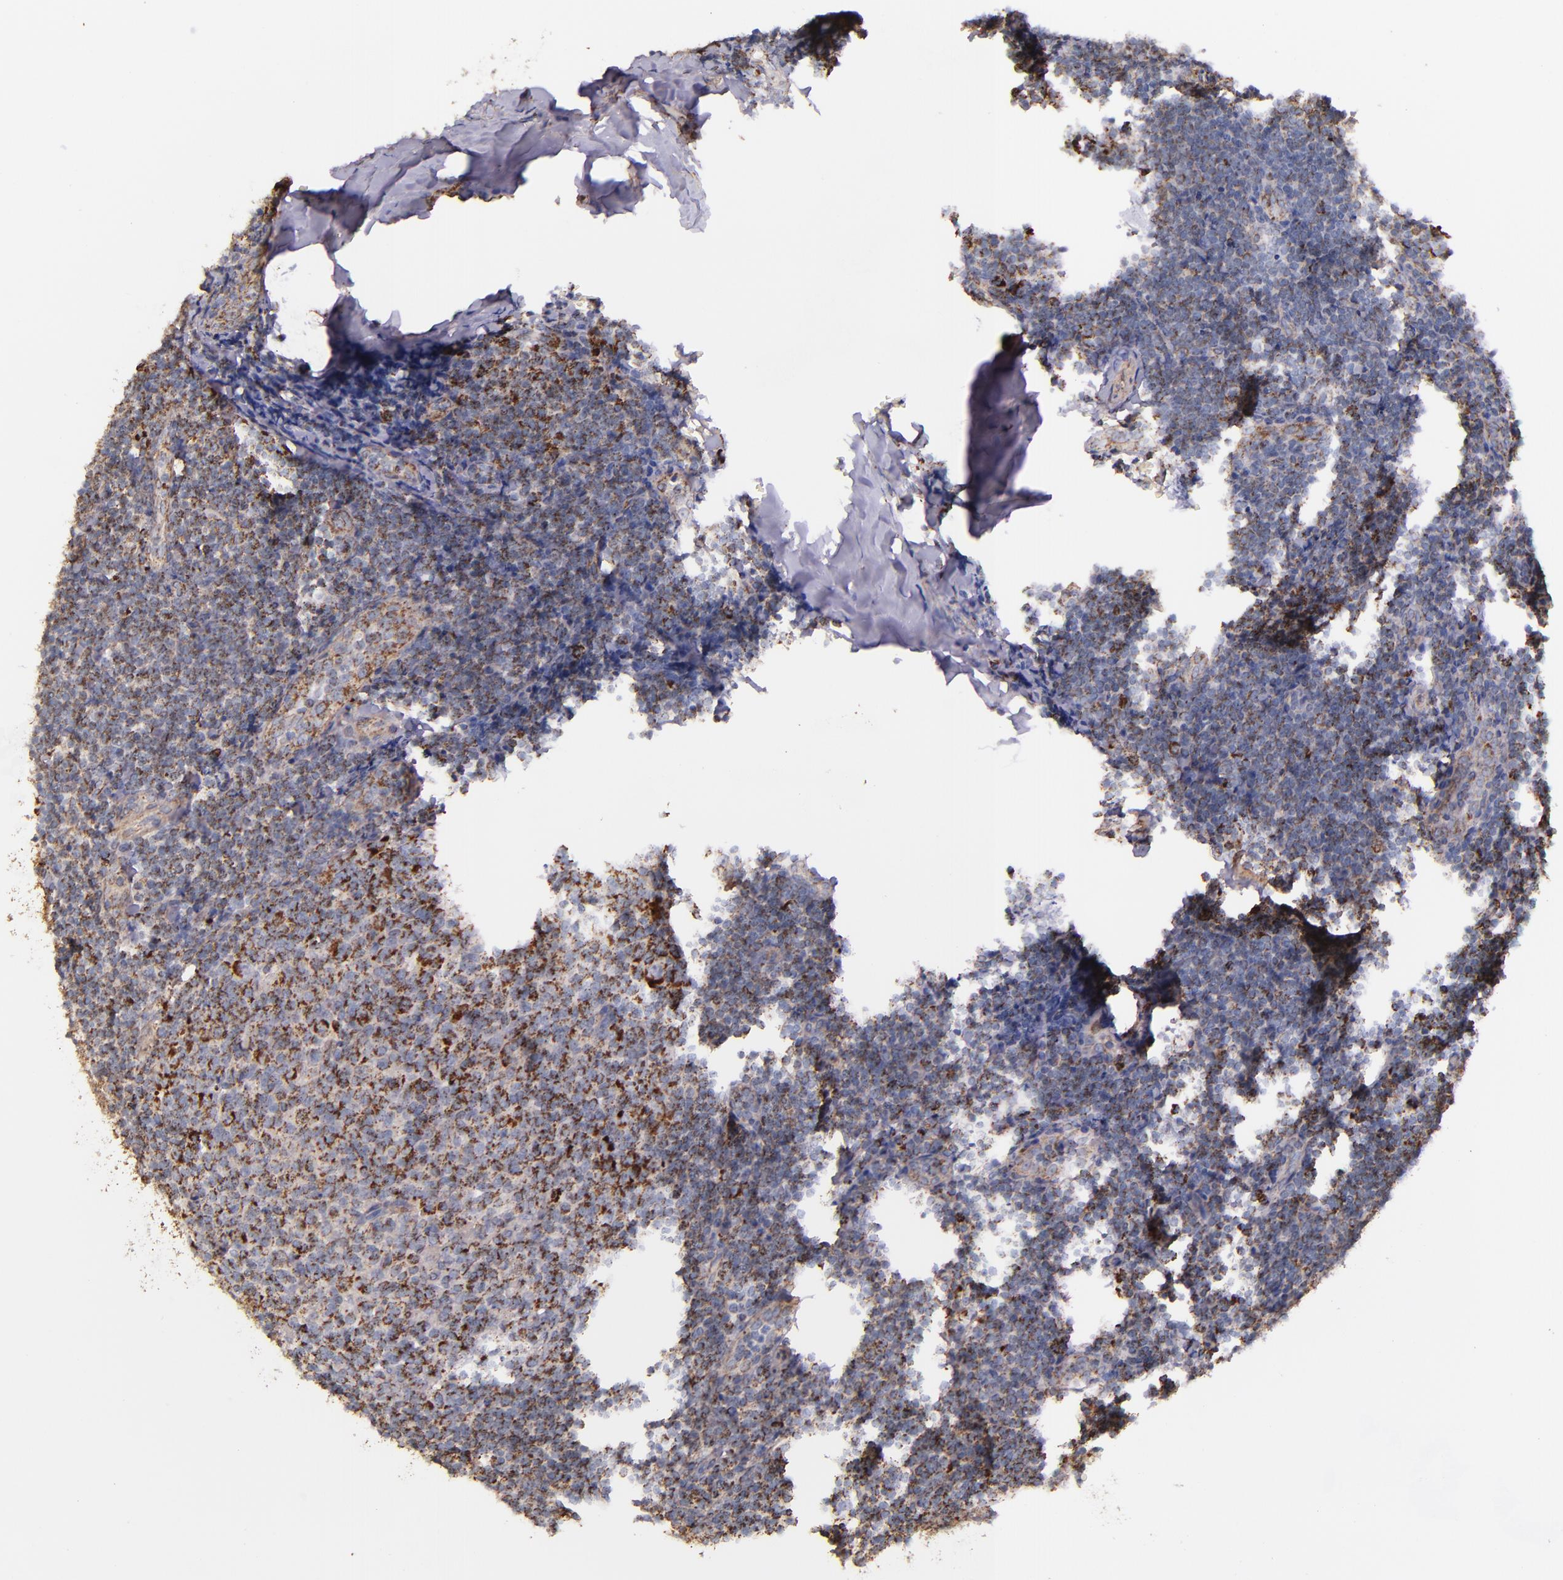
{"staining": {"intensity": "moderate", "quantity": "<25%", "location": "cytoplasmic/membranous"}, "tissue": "tonsil", "cell_type": "Germinal center cells", "image_type": "normal", "snomed": [{"axis": "morphology", "description": "Normal tissue, NOS"}, {"axis": "topography", "description": "Tonsil"}], "caption": "The histopathology image displays a brown stain indicating the presence of a protein in the cytoplasmic/membranous of germinal center cells in tonsil. (brown staining indicates protein expression, while blue staining denotes nuclei).", "gene": "IDH3G", "patient": {"sex": "male", "age": 31}}